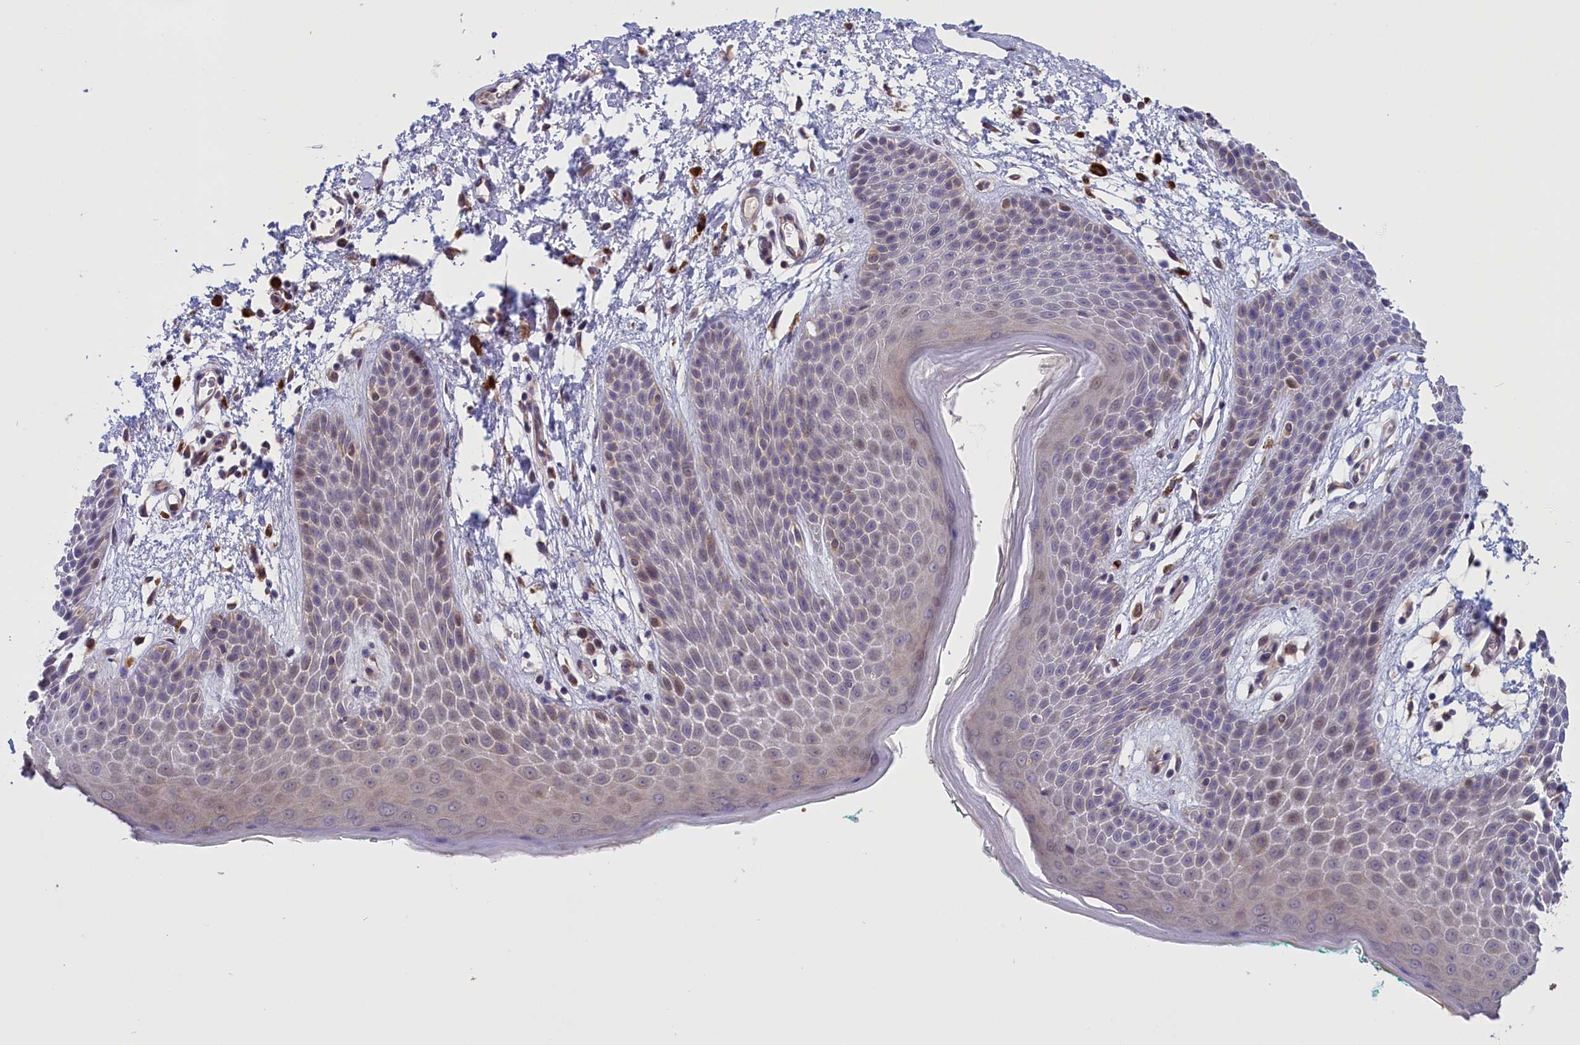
{"staining": {"intensity": "weak", "quantity": "<25%", "location": "nuclear"}, "tissue": "skin", "cell_type": "Epidermal cells", "image_type": "normal", "snomed": [{"axis": "morphology", "description": "Normal tissue, NOS"}, {"axis": "topography", "description": "Anal"}], "caption": "Skin was stained to show a protein in brown. There is no significant expression in epidermal cells. Brightfield microscopy of IHC stained with DAB (3,3'-diaminobenzidine) (brown) and hematoxylin (blue), captured at high magnification.", "gene": "IGFALS", "patient": {"sex": "male", "age": 74}}